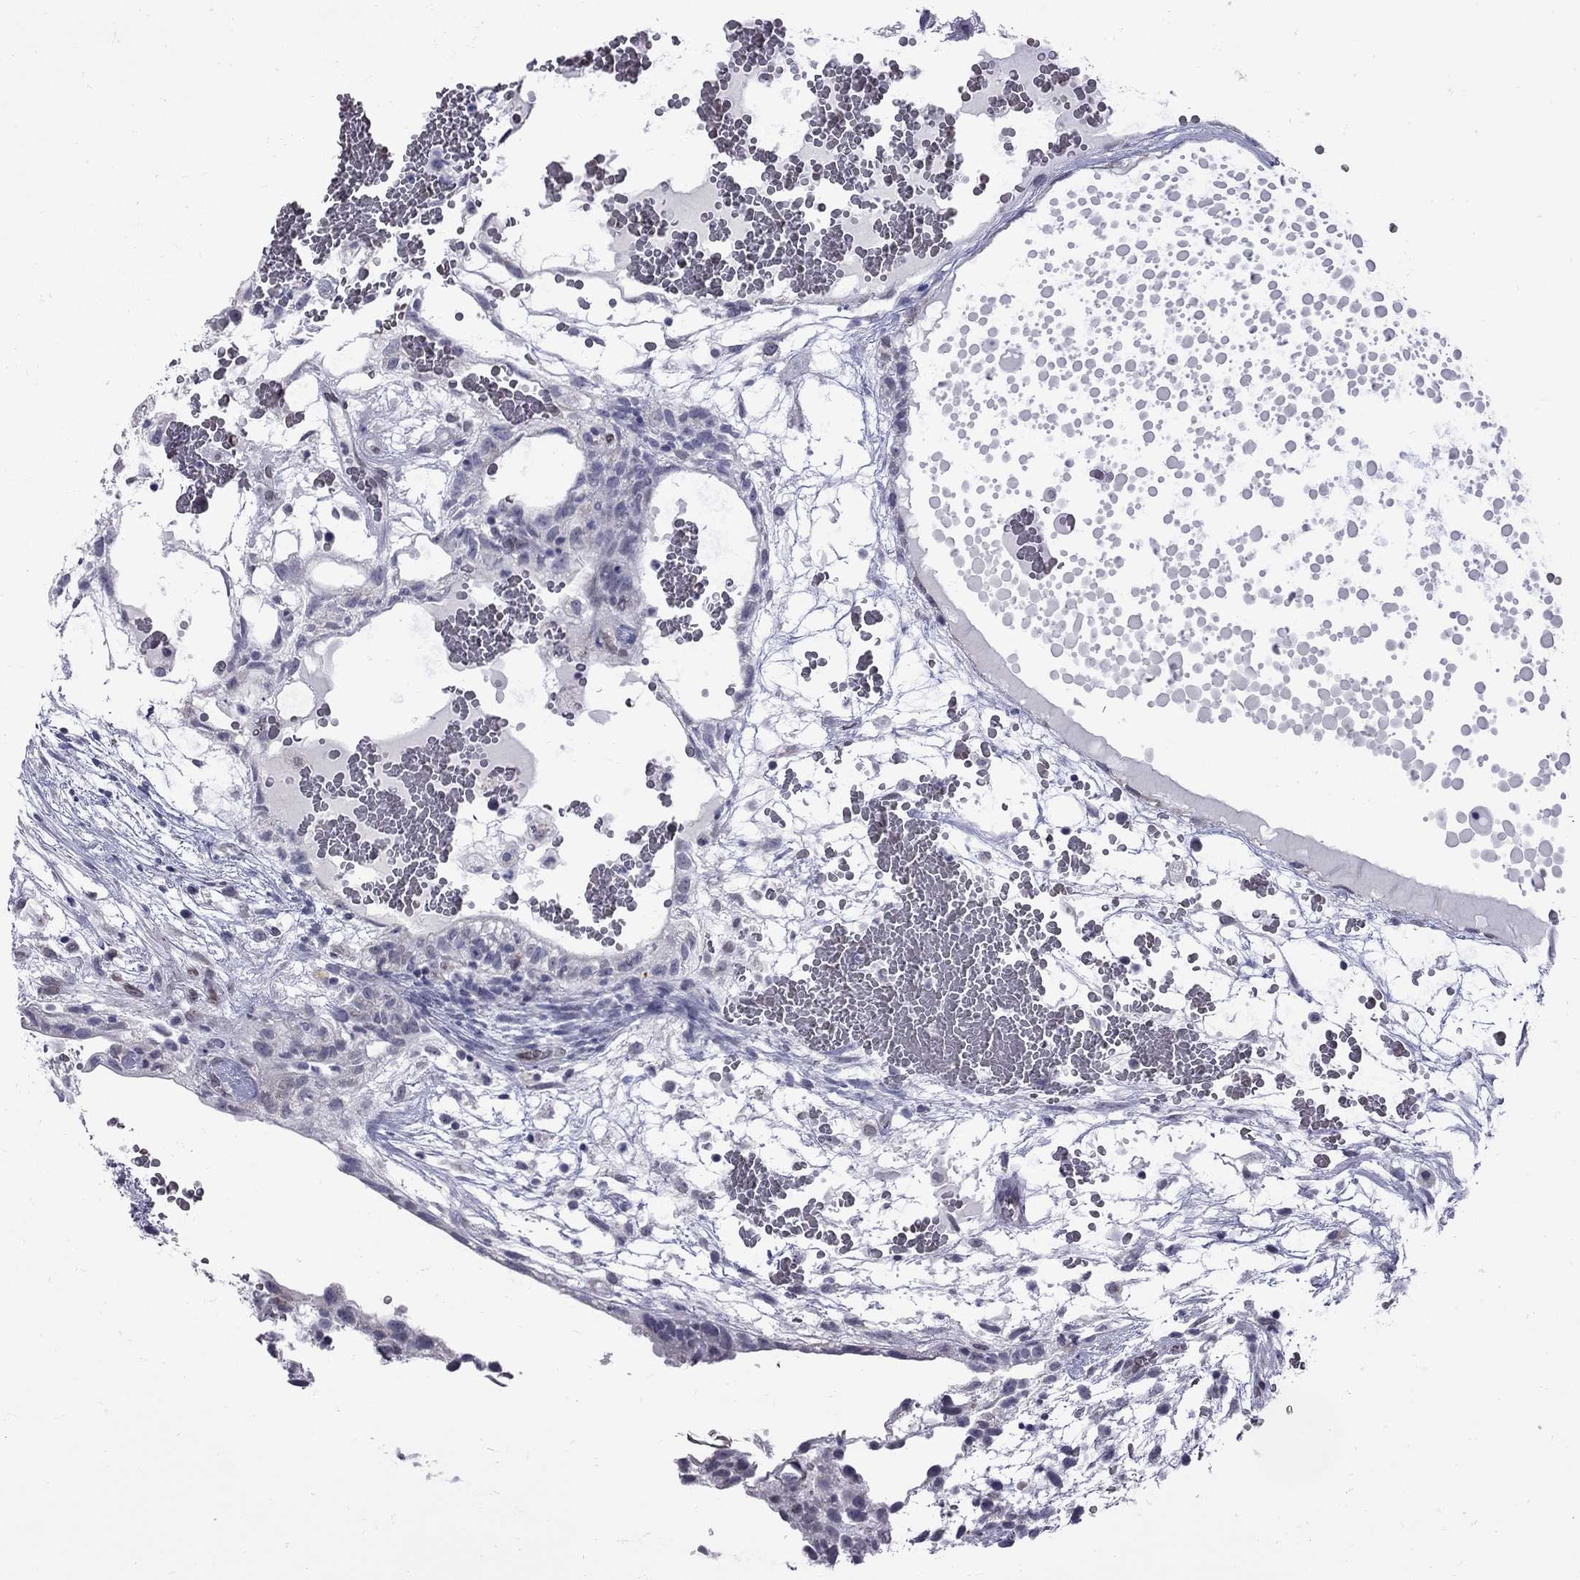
{"staining": {"intensity": "negative", "quantity": "none", "location": "none"}, "tissue": "testis cancer", "cell_type": "Tumor cells", "image_type": "cancer", "snomed": [{"axis": "morphology", "description": "Normal tissue, NOS"}, {"axis": "morphology", "description": "Carcinoma, Embryonal, NOS"}, {"axis": "topography", "description": "Testis"}], "caption": "IHC micrograph of human testis embryonal carcinoma stained for a protein (brown), which demonstrates no expression in tumor cells.", "gene": "CLTCL1", "patient": {"sex": "male", "age": 32}}